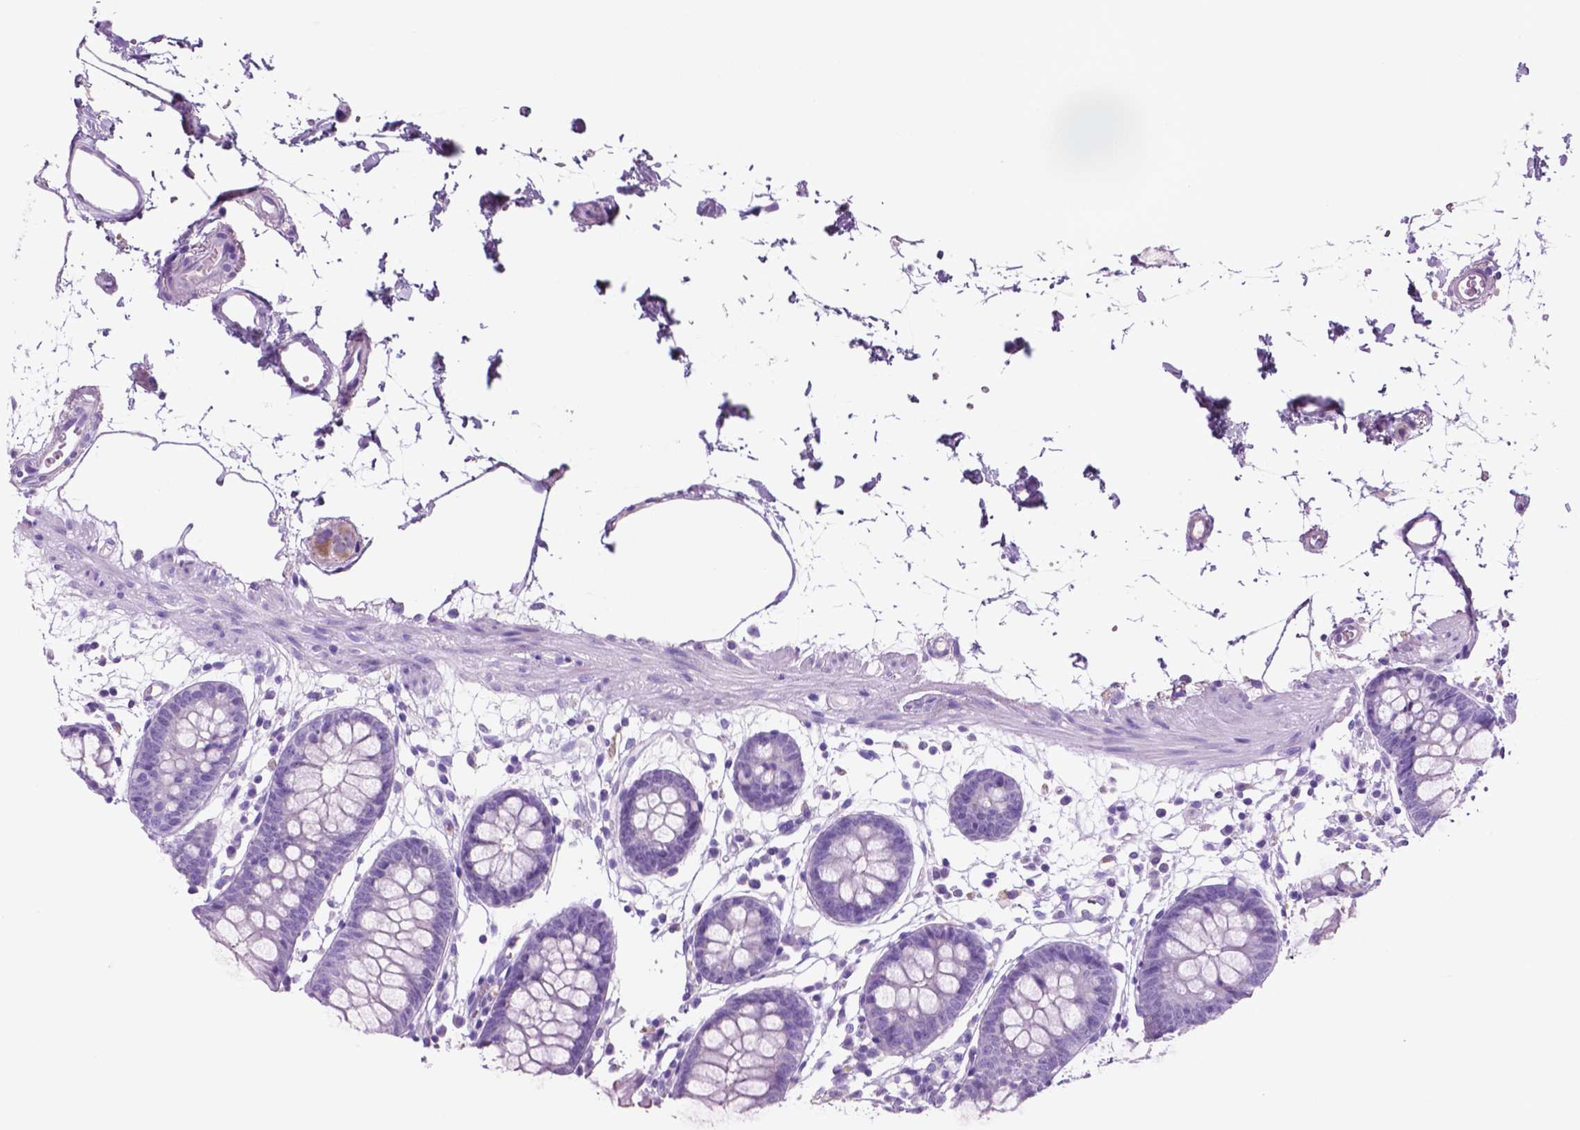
{"staining": {"intensity": "negative", "quantity": "none", "location": "none"}, "tissue": "colon", "cell_type": "Endothelial cells", "image_type": "normal", "snomed": [{"axis": "morphology", "description": "Normal tissue, NOS"}, {"axis": "topography", "description": "Colon"}], "caption": "IHC photomicrograph of normal colon: human colon stained with DAB reveals no significant protein expression in endothelial cells. Nuclei are stained in blue.", "gene": "POU4F1", "patient": {"sex": "female", "age": 84}}